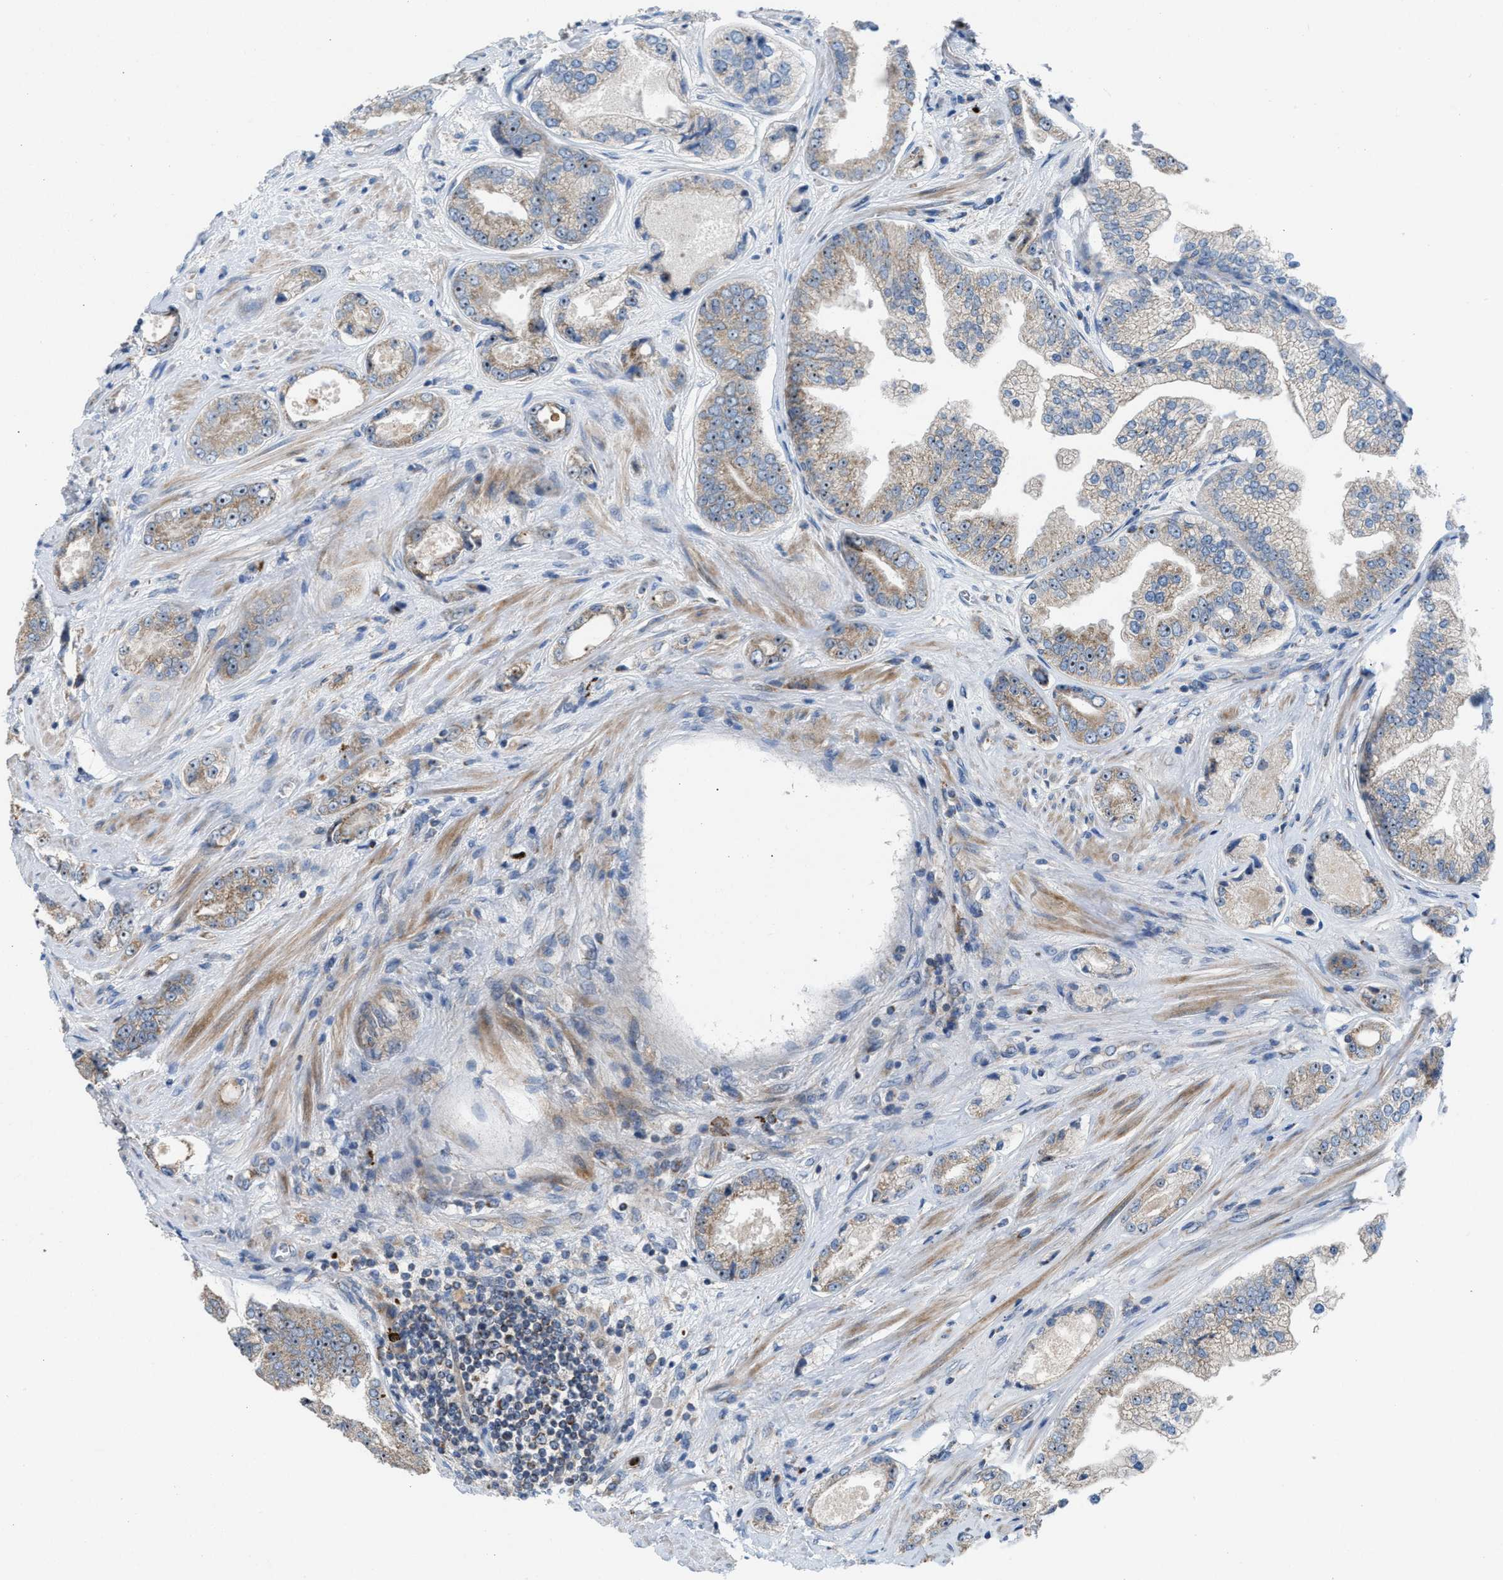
{"staining": {"intensity": "moderate", "quantity": "<25%", "location": "cytoplasmic/membranous,nuclear"}, "tissue": "prostate cancer", "cell_type": "Tumor cells", "image_type": "cancer", "snomed": [{"axis": "morphology", "description": "Adenocarcinoma, High grade"}, {"axis": "topography", "description": "Prostate"}], "caption": "Immunohistochemistry (DAB) staining of high-grade adenocarcinoma (prostate) displays moderate cytoplasmic/membranous and nuclear protein staining in about <25% of tumor cells.", "gene": "TPH1", "patient": {"sex": "male", "age": 61}}